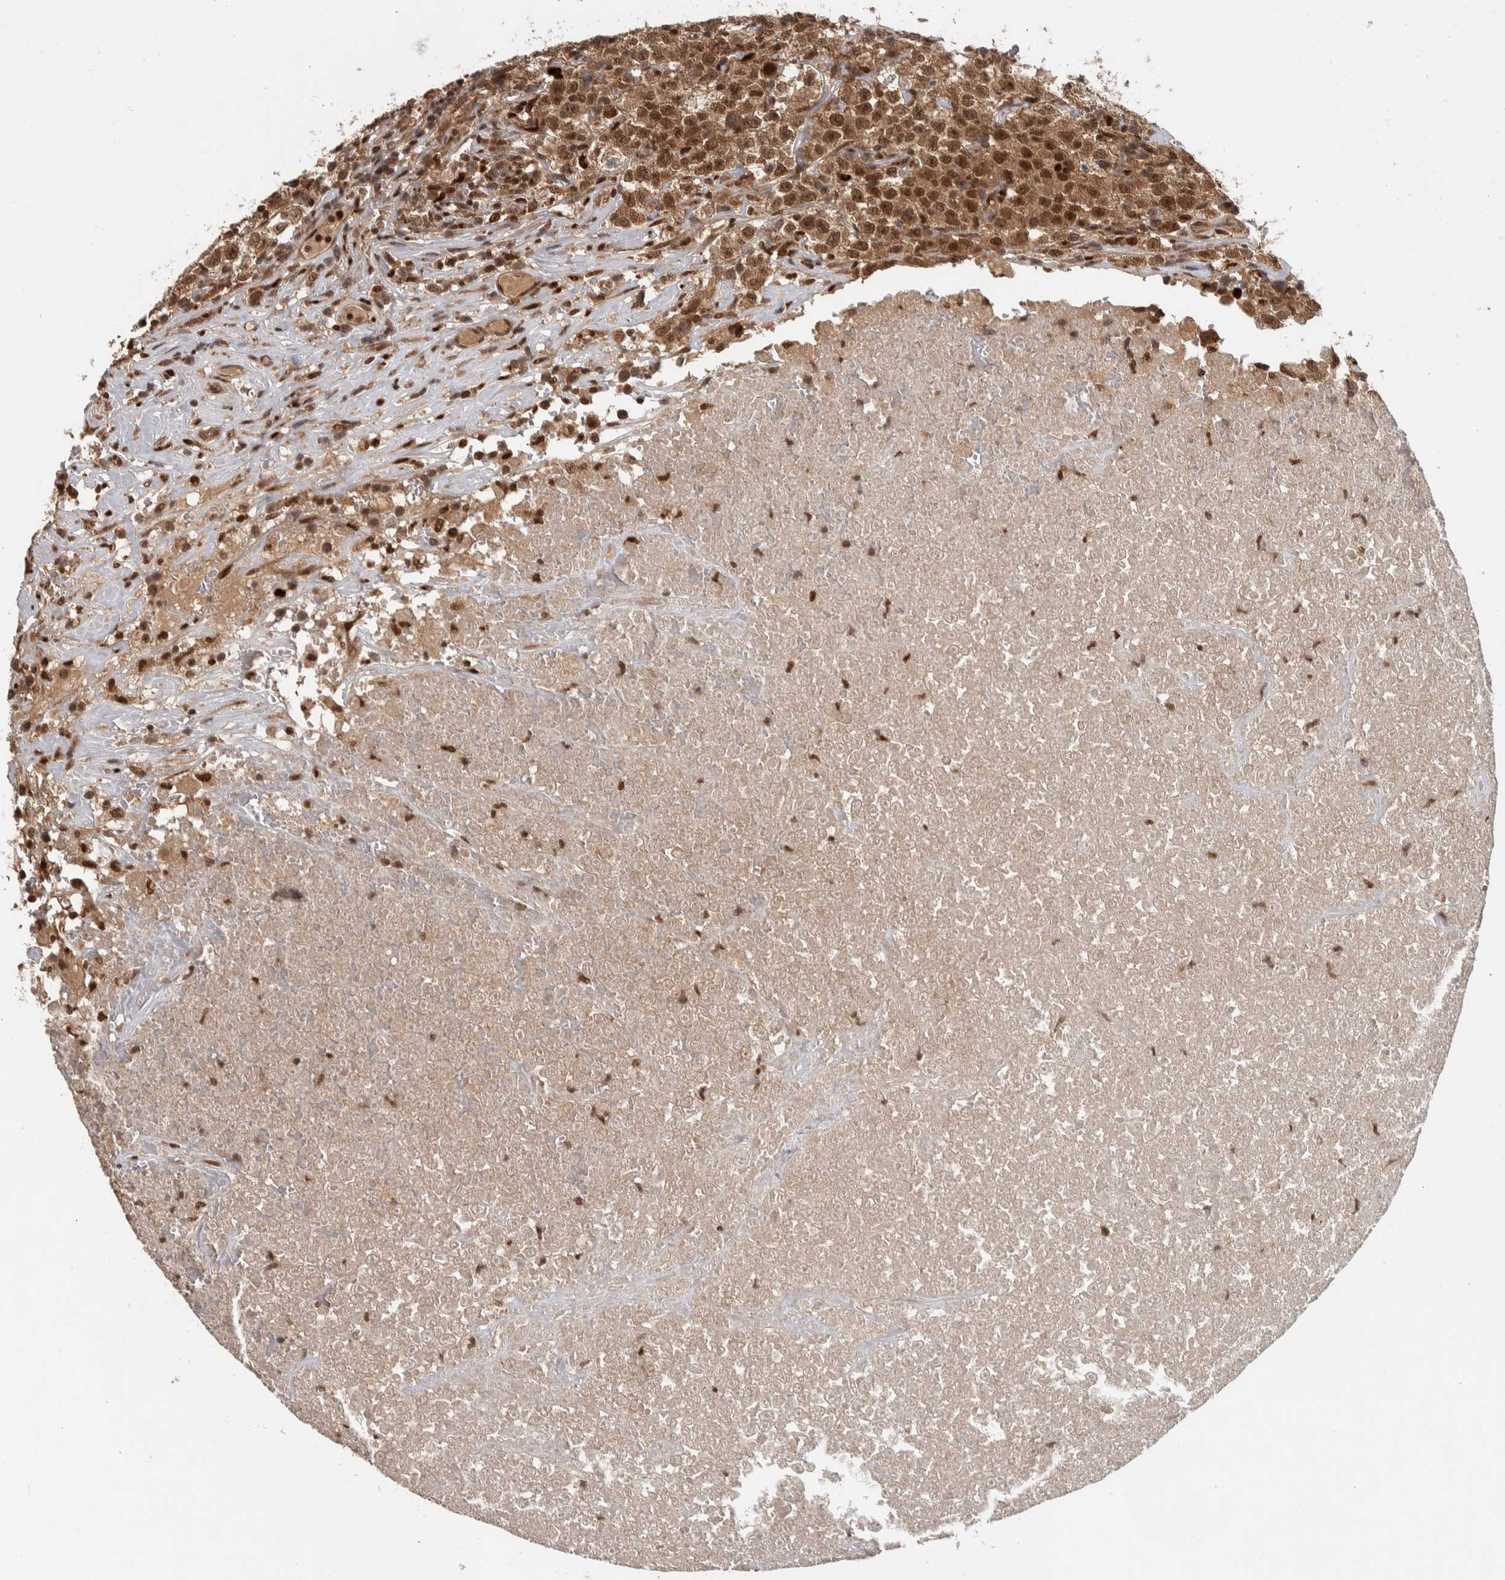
{"staining": {"intensity": "moderate", "quantity": ">75%", "location": "cytoplasmic/membranous,nuclear"}, "tissue": "testis cancer", "cell_type": "Tumor cells", "image_type": "cancer", "snomed": [{"axis": "morphology", "description": "Seminoma, NOS"}, {"axis": "topography", "description": "Testis"}], "caption": "Testis seminoma tissue shows moderate cytoplasmic/membranous and nuclear positivity in about >75% of tumor cells, visualized by immunohistochemistry. (brown staining indicates protein expression, while blue staining denotes nuclei).", "gene": "RPS6KA4", "patient": {"sex": "male", "age": 22}}